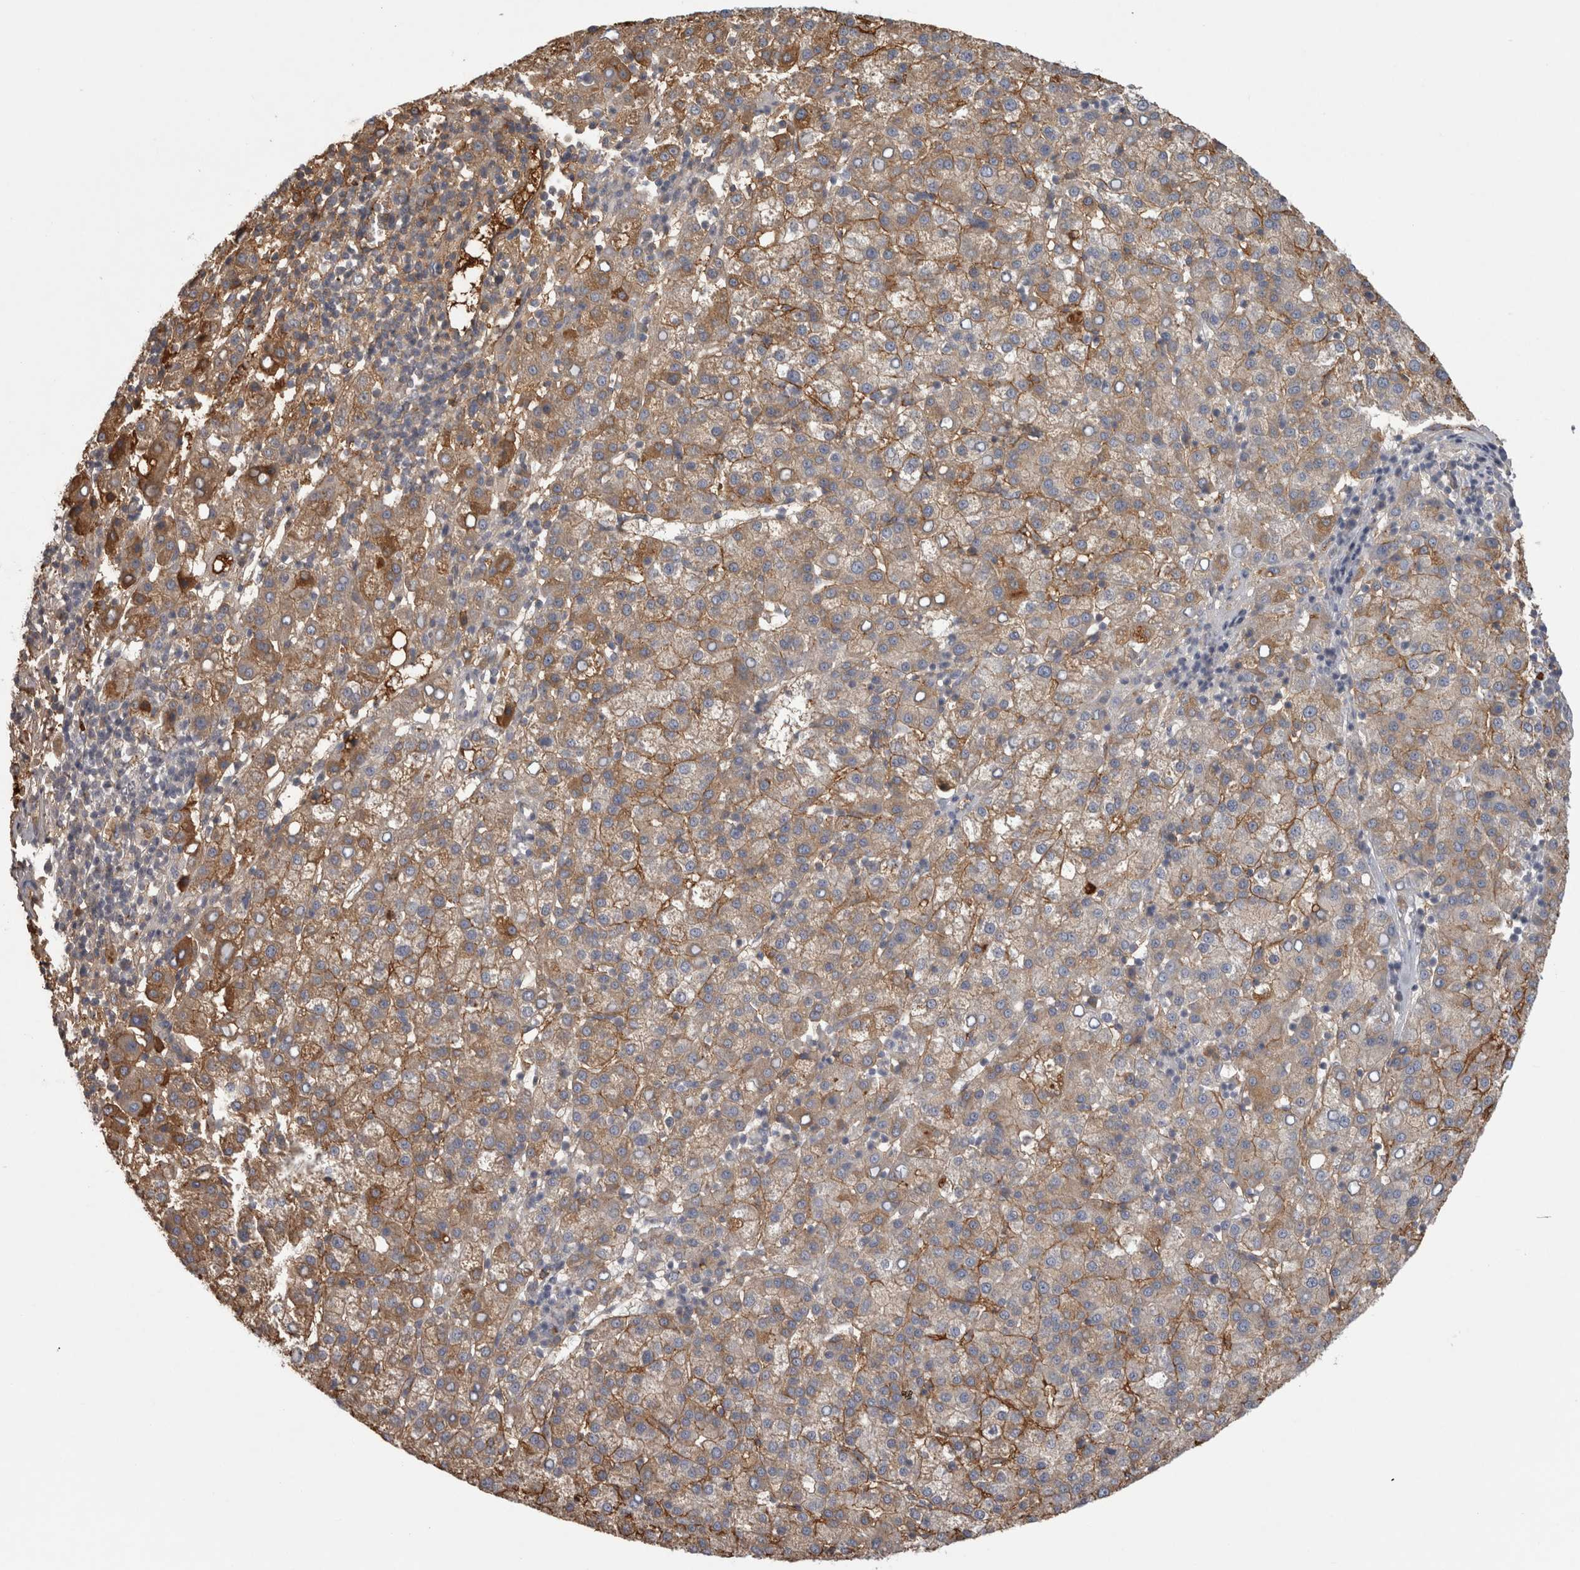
{"staining": {"intensity": "moderate", "quantity": "25%-75%", "location": "cytoplasmic/membranous"}, "tissue": "liver cancer", "cell_type": "Tumor cells", "image_type": "cancer", "snomed": [{"axis": "morphology", "description": "Carcinoma, Hepatocellular, NOS"}, {"axis": "topography", "description": "Liver"}], "caption": "There is medium levels of moderate cytoplasmic/membranous staining in tumor cells of liver hepatocellular carcinoma, as demonstrated by immunohistochemical staining (brown color).", "gene": "SAA4", "patient": {"sex": "female", "age": 58}}